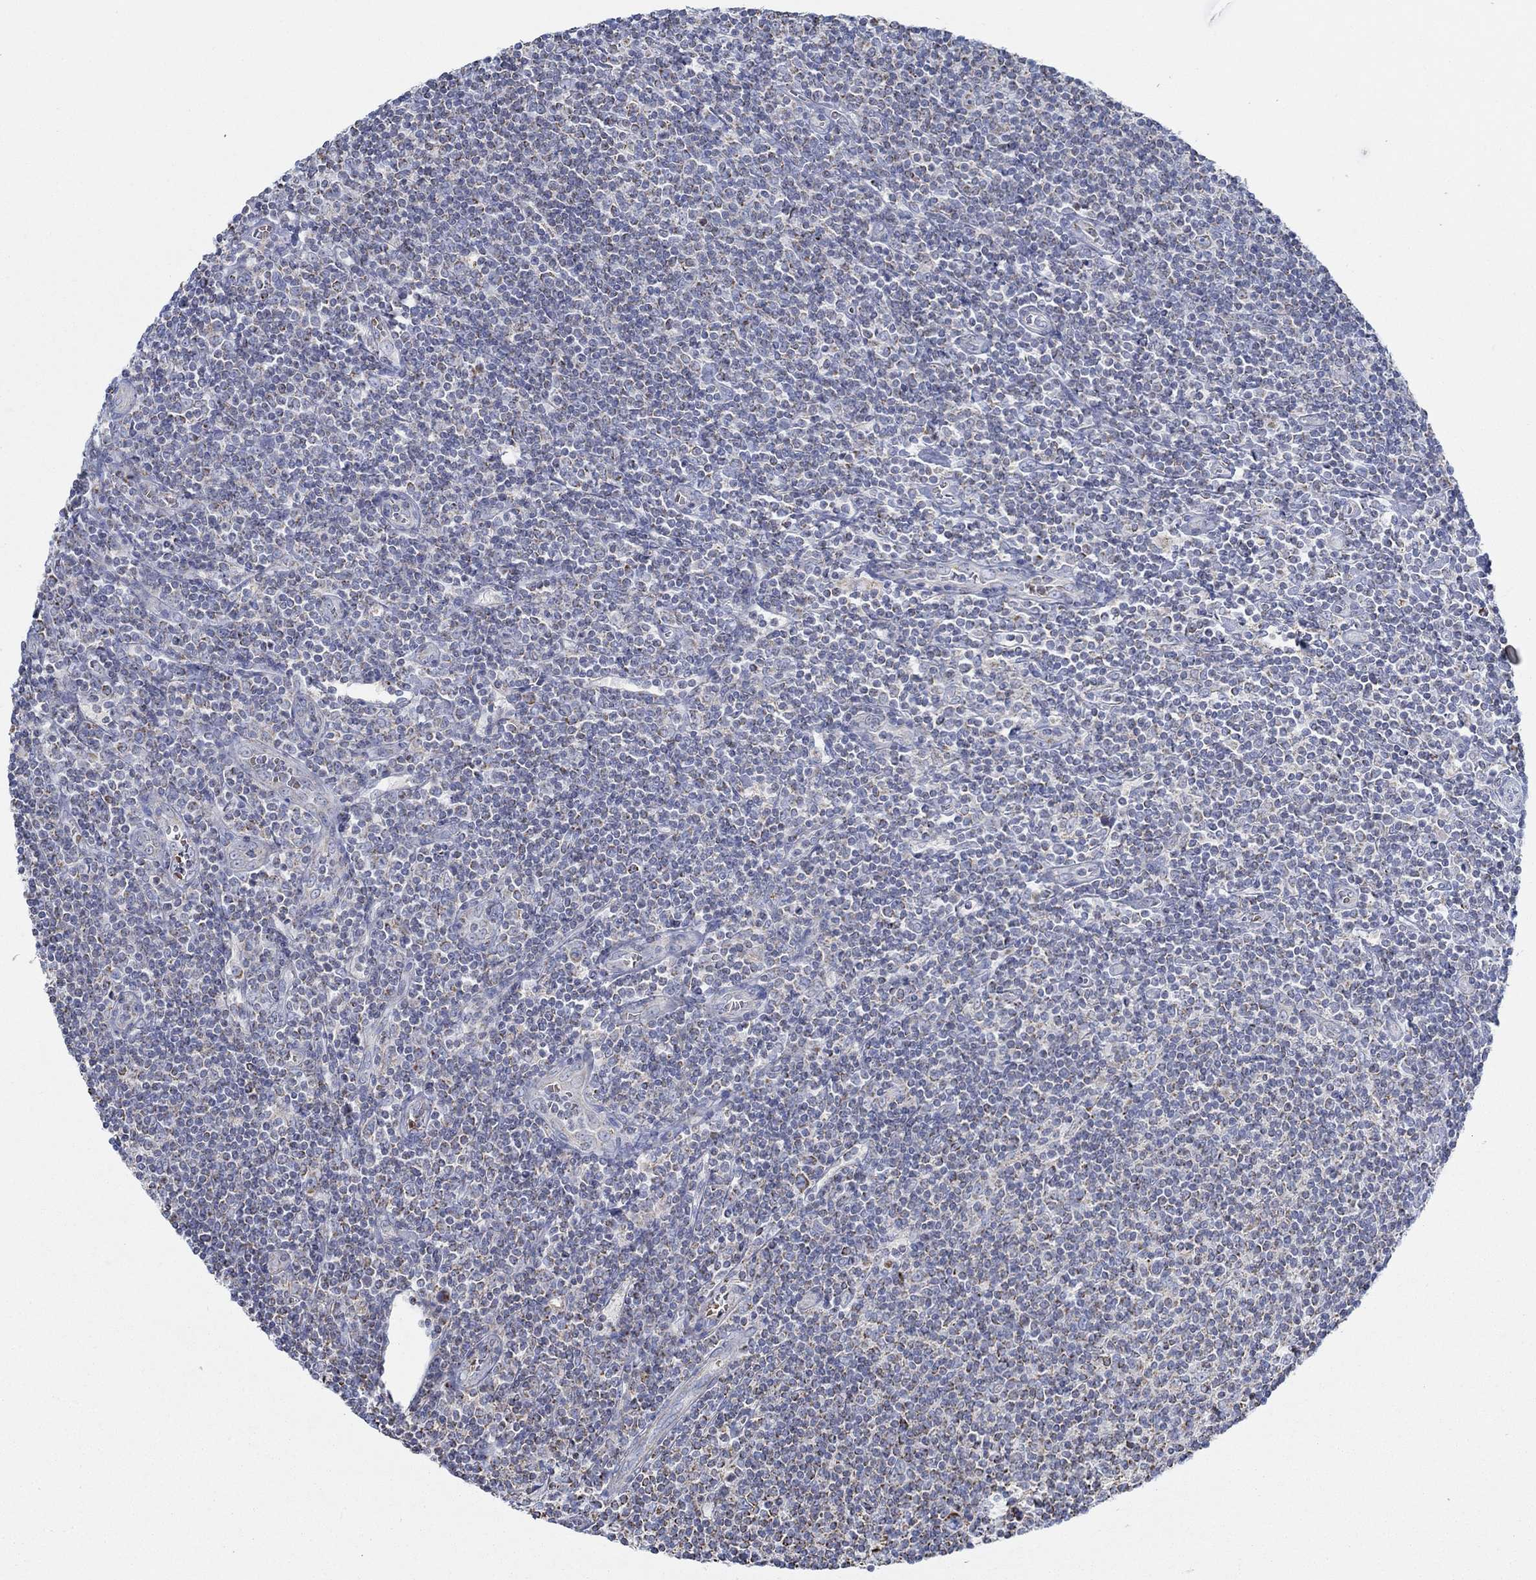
{"staining": {"intensity": "moderate", "quantity": "<25%", "location": "cytoplasmic/membranous"}, "tissue": "lymphoma", "cell_type": "Tumor cells", "image_type": "cancer", "snomed": [{"axis": "morphology", "description": "Hodgkin's disease, NOS"}, {"axis": "topography", "description": "Lymph node"}], "caption": "IHC of Hodgkin's disease reveals low levels of moderate cytoplasmic/membranous staining in about <25% of tumor cells.", "gene": "GLOD5", "patient": {"sex": "male", "age": 40}}